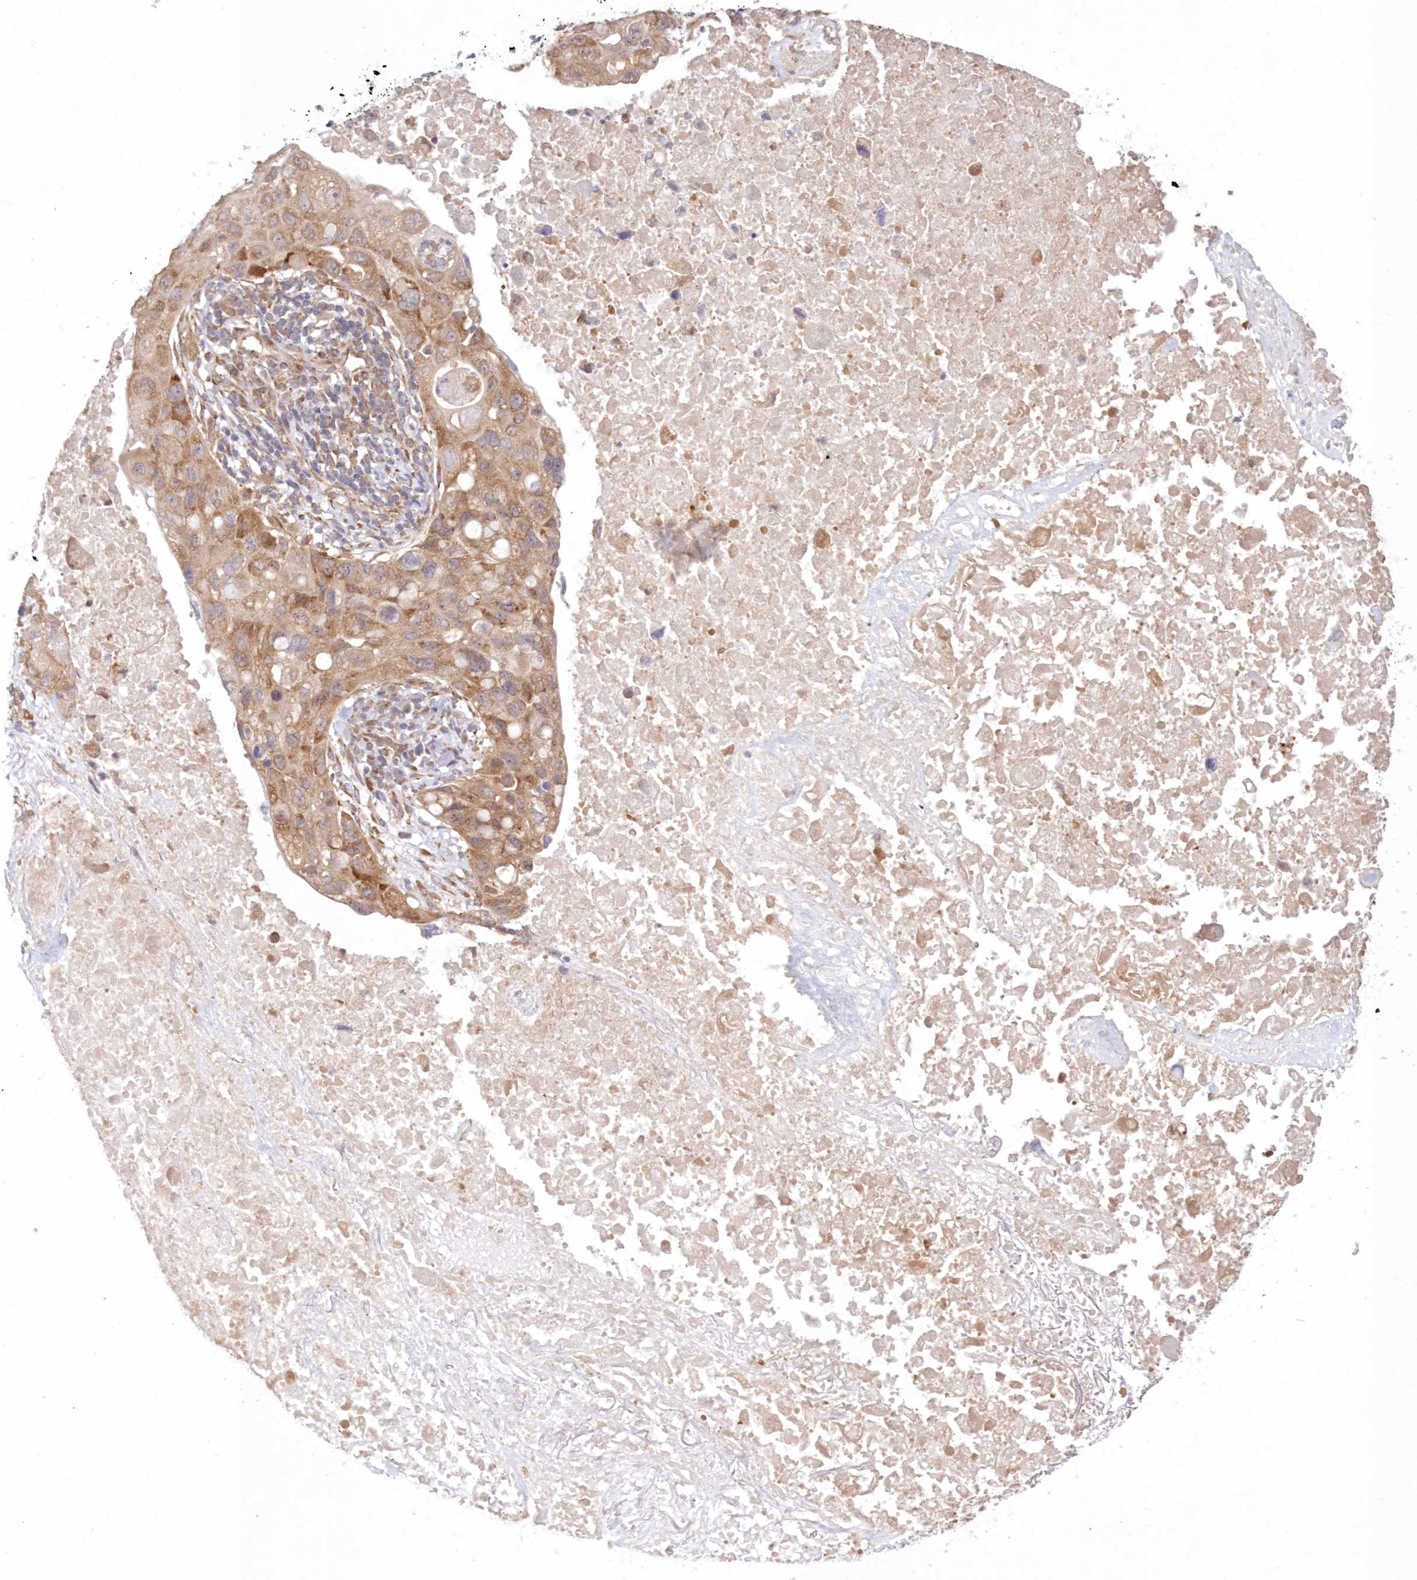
{"staining": {"intensity": "moderate", "quantity": ">75%", "location": "cytoplasmic/membranous"}, "tissue": "lung cancer", "cell_type": "Tumor cells", "image_type": "cancer", "snomed": [{"axis": "morphology", "description": "Squamous cell carcinoma, NOS"}, {"axis": "topography", "description": "Lung"}], "caption": "Lung cancer stained for a protein displays moderate cytoplasmic/membranous positivity in tumor cells.", "gene": "RNPEP", "patient": {"sex": "female", "age": 73}}